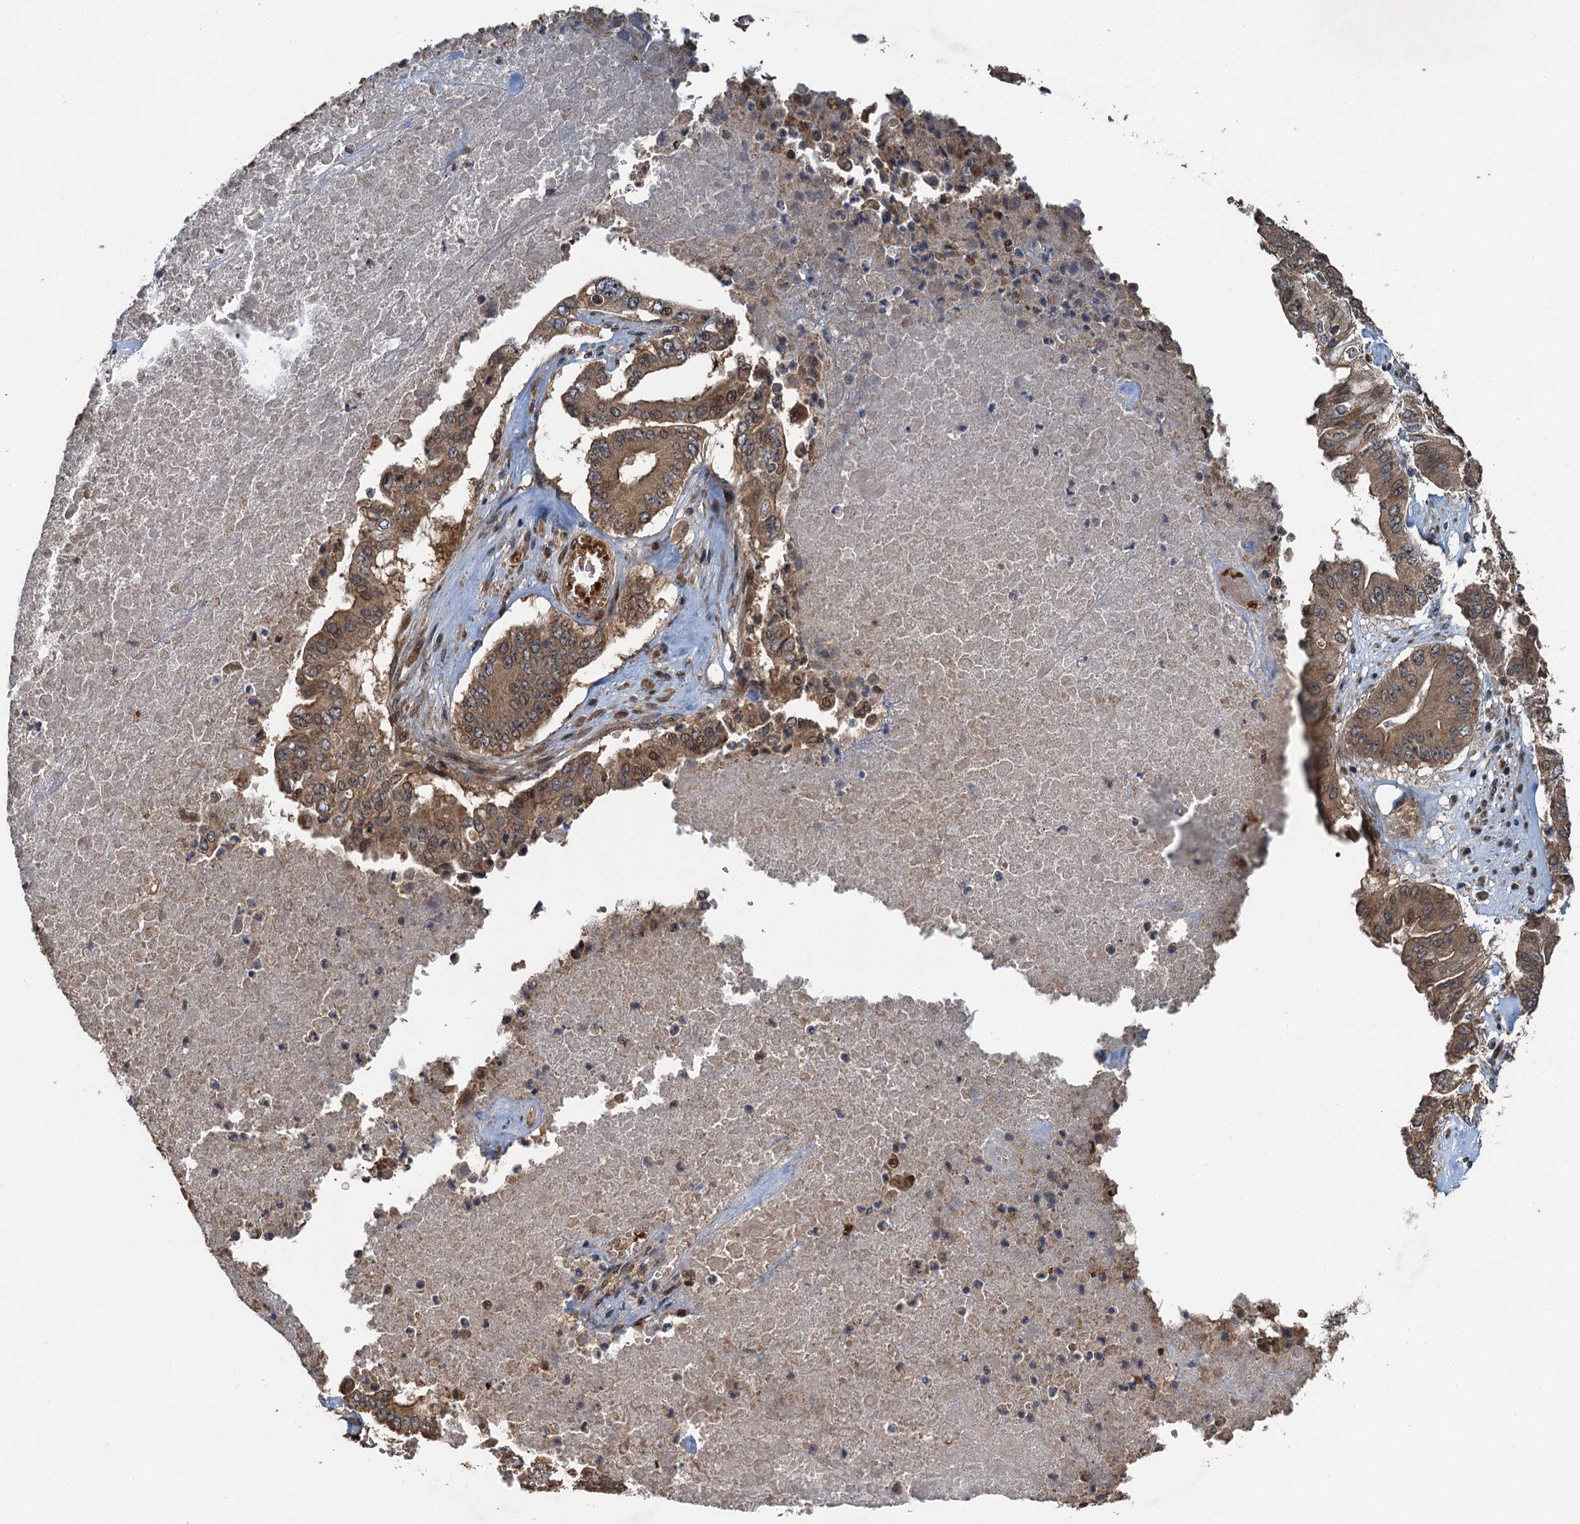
{"staining": {"intensity": "moderate", "quantity": ">75%", "location": "cytoplasmic/membranous,nuclear"}, "tissue": "pancreatic cancer", "cell_type": "Tumor cells", "image_type": "cancer", "snomed": [{"axis": "morphology", "description": "Adenocarcinoma, NOS"}, {"axis": "topography", "description": "Pancreas"}], "caption": "This micrograph reveals IHC staining of pancreatic cancer, with medium moderate cytoplasmic/membranous and nuclear staining in approximately >75% of tumor cells.", "gene": "SNX32", "patient": {"sex": "female", "age": 77}}